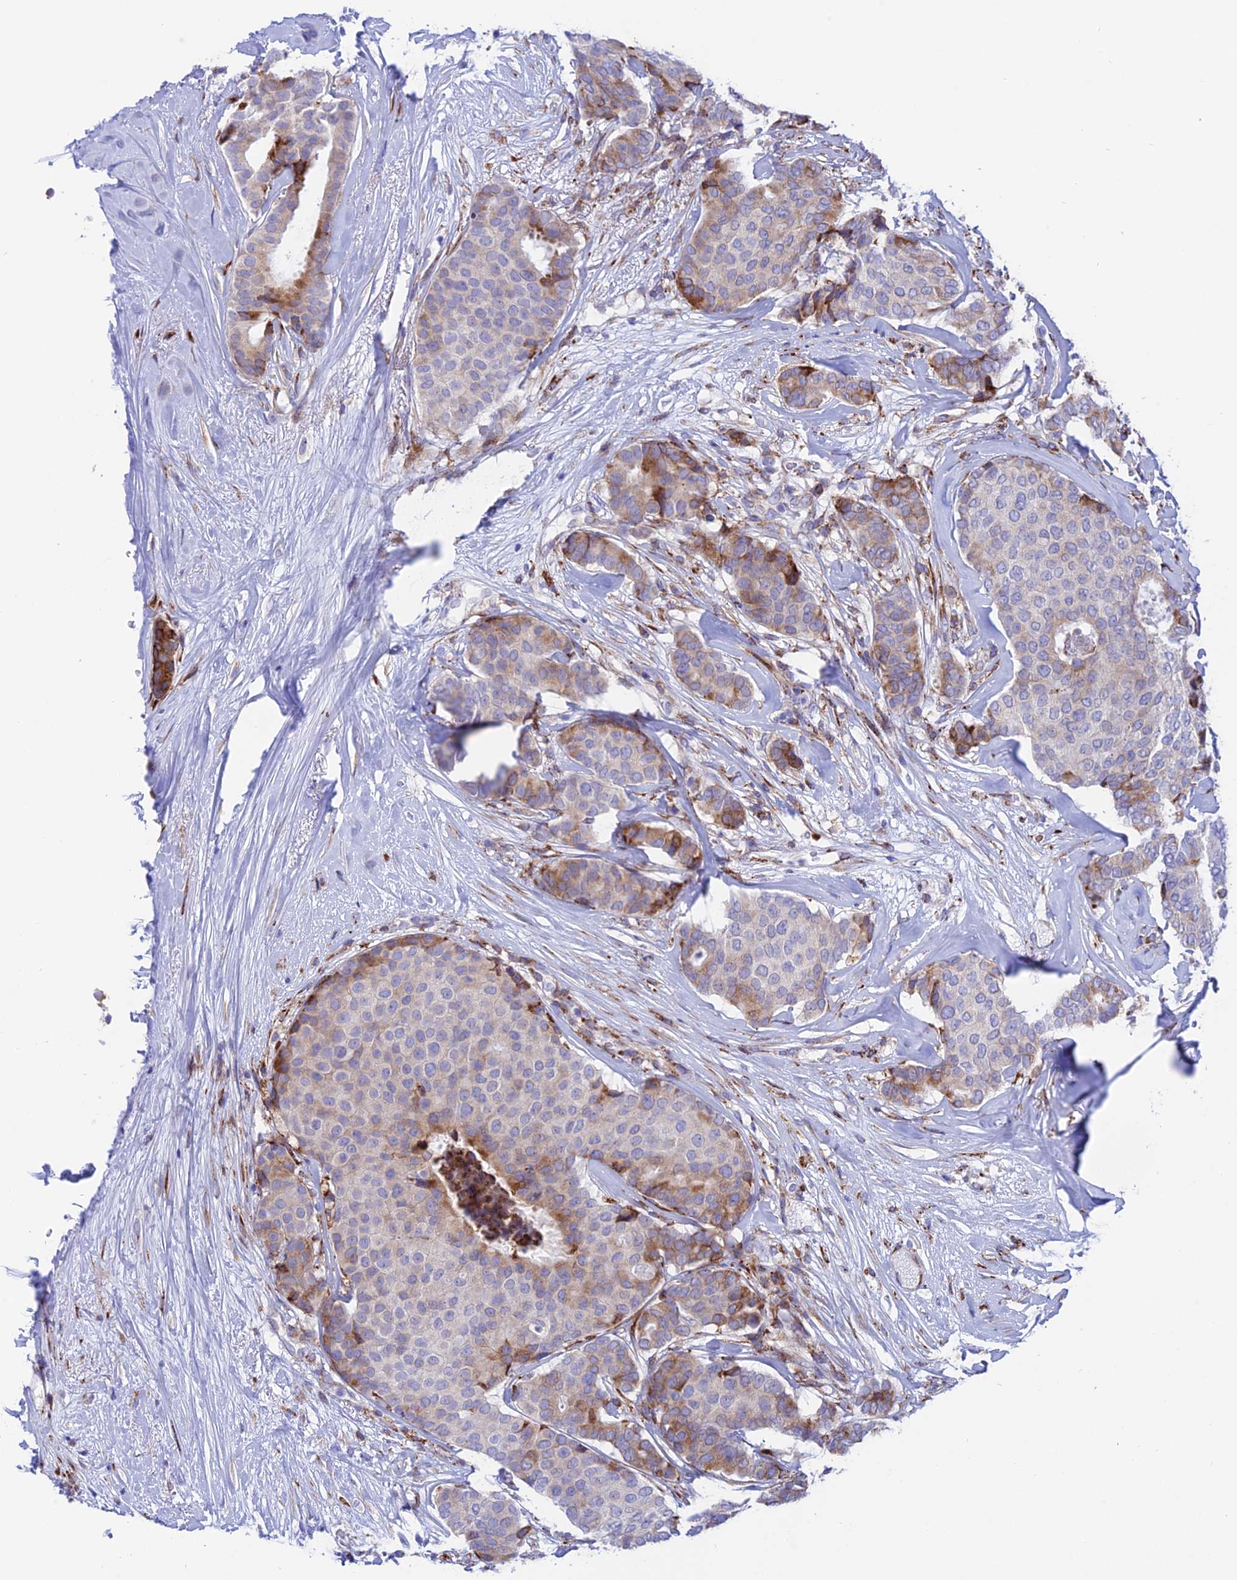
{"staining": {"intensity": "moderate", "quantity": "<25%", "location": "cytoplasmic/membranous"}, "tissue": "breast cancer", "cell_type": "Tumor cells", "image_type": "cancer", "snomed": [{"axis": "morphology", "description": "Duct carcinoma"}, {"axis": "topography", "description": "Breast"}], "caption": "Breast cancer (invasive ductal carcinoma) stained with DAB (3,3'-diaminobenzidine) immunohistochemistry reveals low levels of moderate cytoplasmic/membranous expression in approximately <25% of tumor cells. The staining was performed using DAB (3,3'-diaminobenzidine) to visualize the protein expression in brown, while the nuclei were stained in blue with hematoxylin (Magnification: 20x).", "gene": "TUBGCP6", "patient": {"sex": "female", "age": 75}}